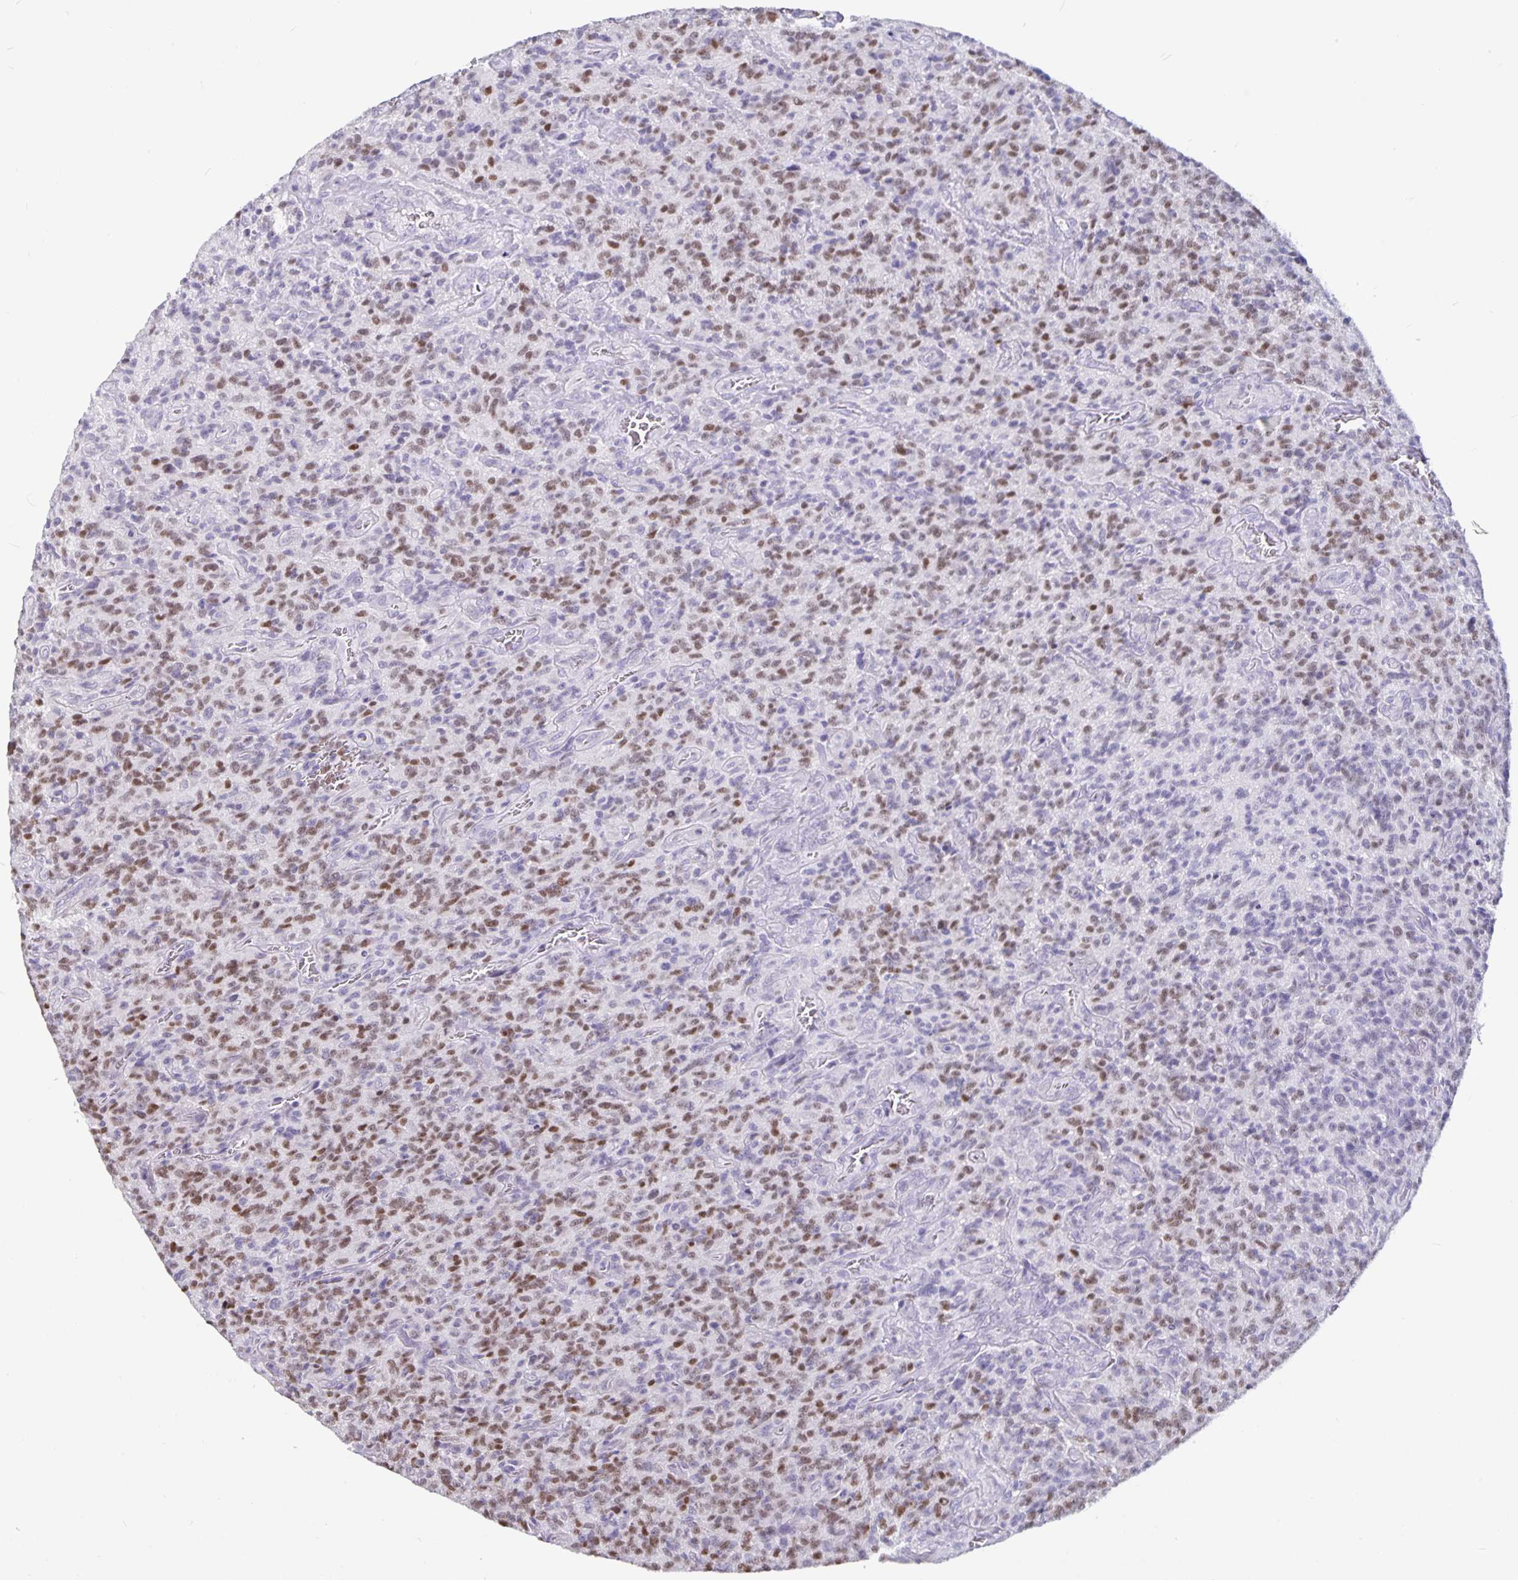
{"staining": {"intensity": "moderate", "quantity": "25%-75%", "location": "nuclear"}, "tissue": "glioma", "cell_type": "Tumor cells", "image_type": "cancer", "snomed": [{"axis": "morphology", "description": "Glioma, malignant, High grade"}, {"axis": "topography", "description": "Brain"}], "caption": "Protein expression analysis of glioma displays moderate nuclear positivity in about 25%-75% of tumor cells.", "gene": "OLIG2", "patient": {"sex": "male", "age": 76}}